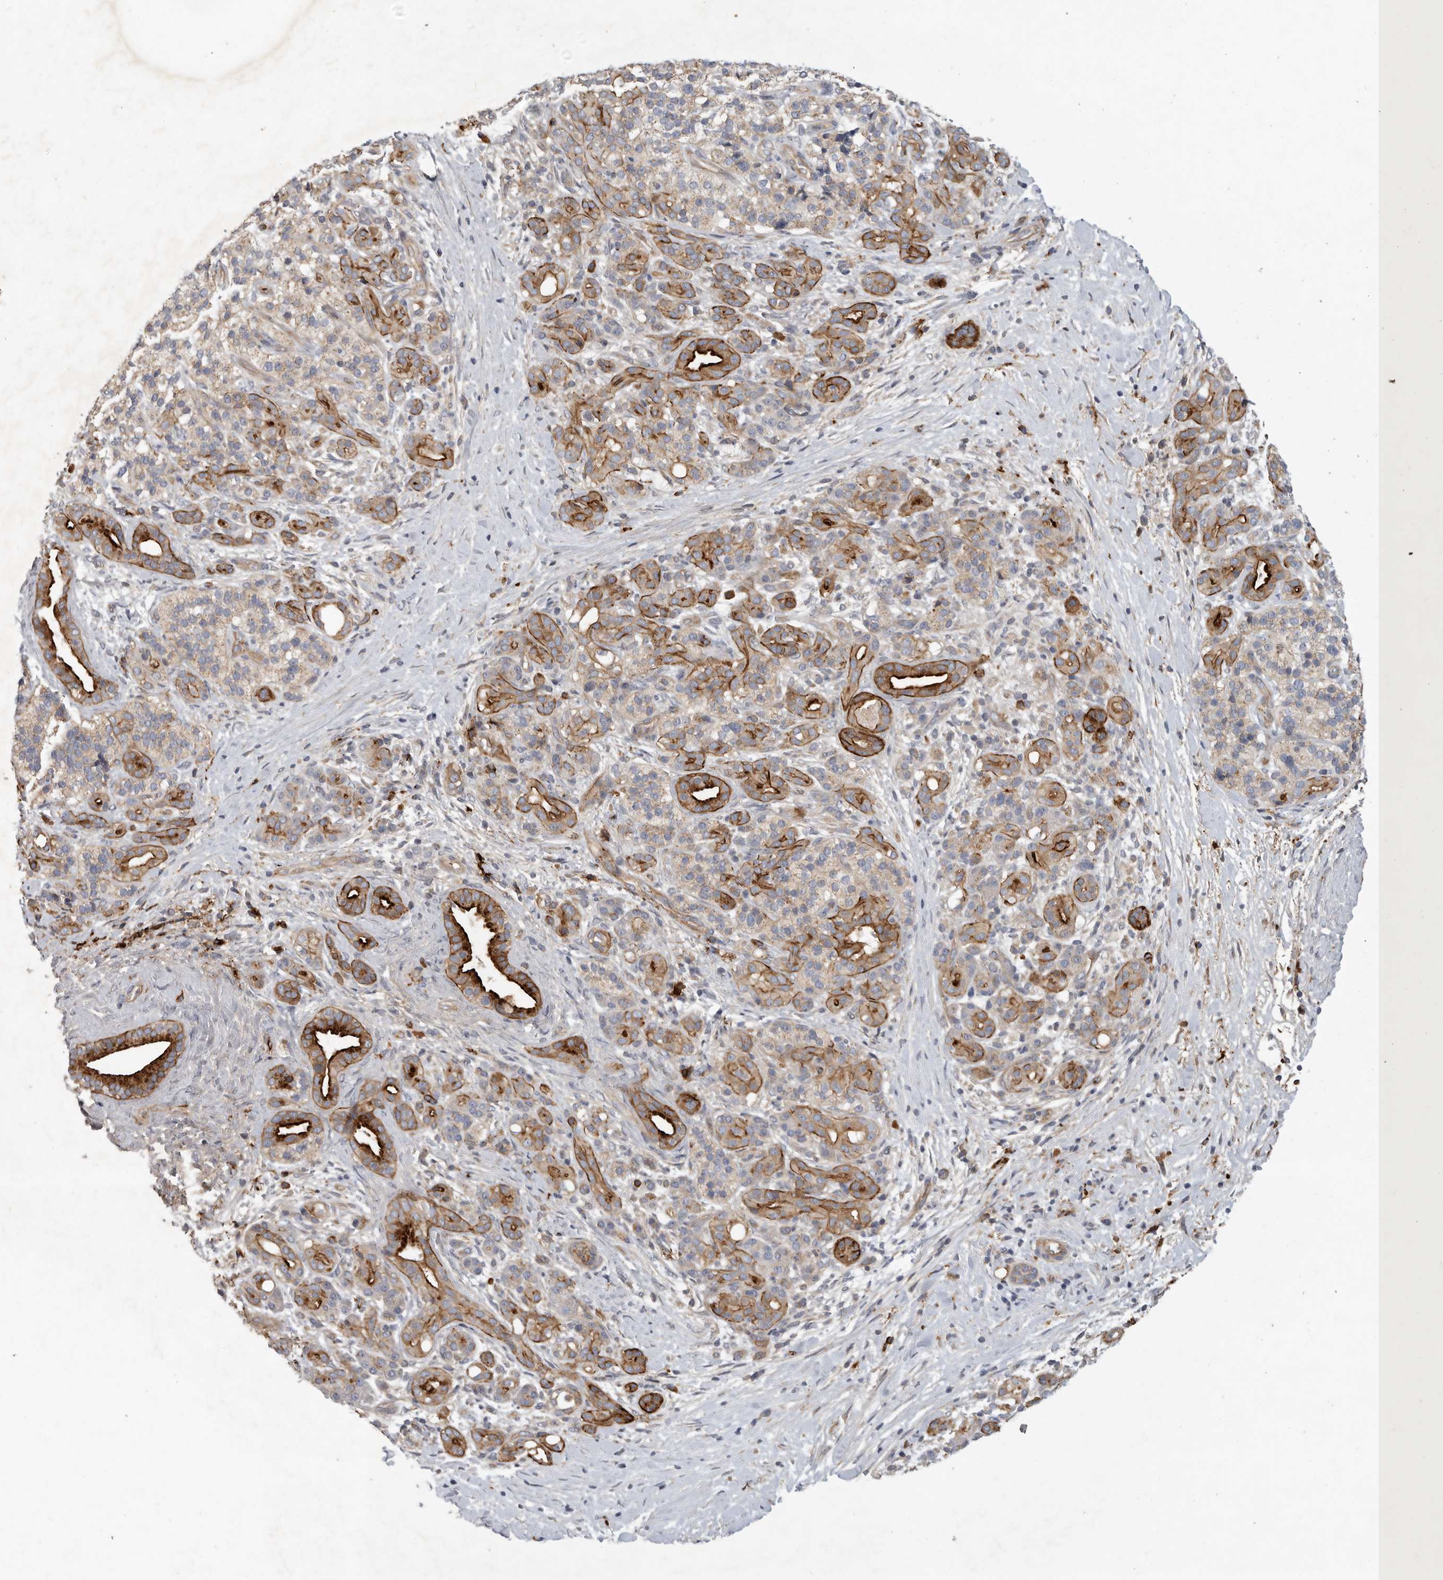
{"staining": {"intensity": "moderate", "quantity": ">75%", "location": "cytoplasmic/membranous"}, "tissue": "pancreatic cancer", "cell_type": "Tumor cells", "image_type": "cancer", "snomed": [{"axis": "morphology", "description": "Adenocarcinoma, NOS"}, {"axis": "topography", "description": "Pancreas"}], "caption": "Protein expression analysis of pancreatic cancer (adenocarcinoma) displays moderate cytoplasmic/membranous positivity in approximately >75% of tumor cells.", "gene": "MLPH", "patient": {"sex": "male", "age": 58}}